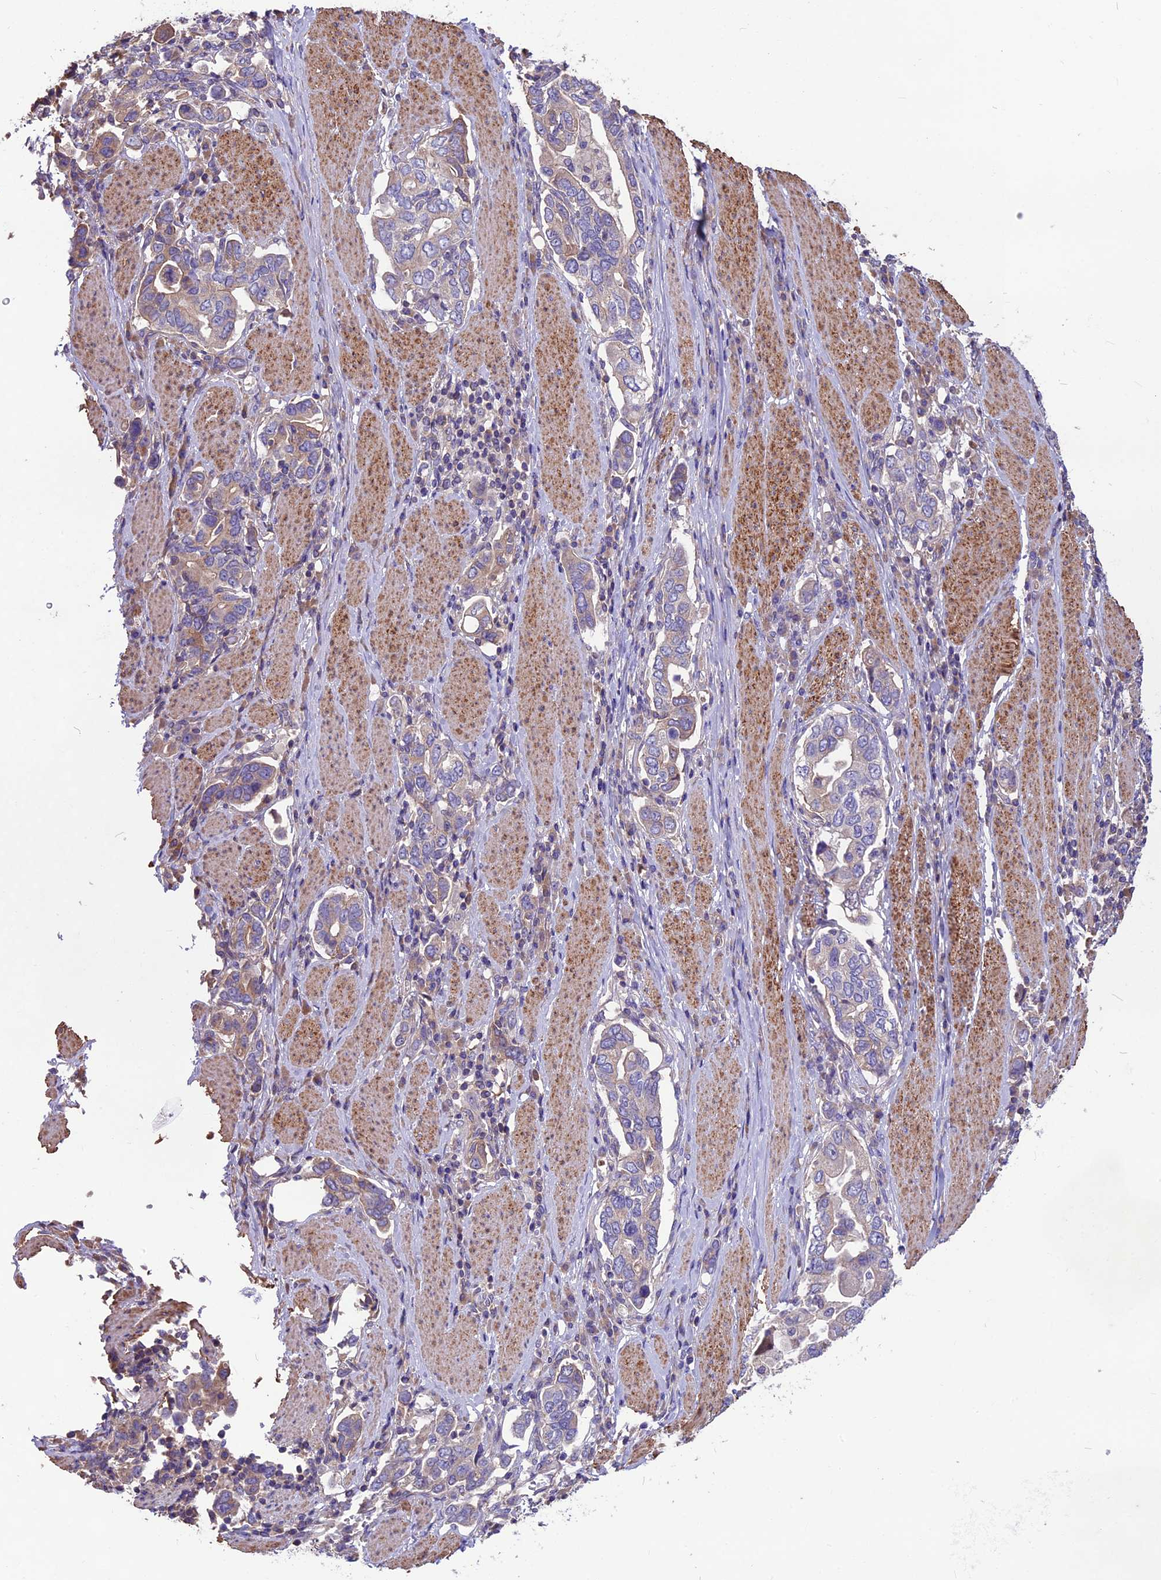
{"staining": {"intensity": "weak", "quantity": "25%-75%", "location": "cytoplasmic/membranous"}, "tissue": "stomach cancer", "cell_type": "Tumor cells", "image_type": "cancer", "snomed": [{"axis": "morphology", "description": "Adenocarcinoma, NOS"}, {"axis": "topography", "description": "Stomach, upper"}, {"axis": "topography", "description": "Stomach"}], "caption": "High-power microscopy captured an immunohistochemistry (IHC) micrograph of stomach cancer (adenocarcinoma), revealing weak cytoplasmic/membranous positivity in approximately 25%-75% of tumor cells.", "gene": "ANO3", "patient": {"sex": "male", "age": 62}}